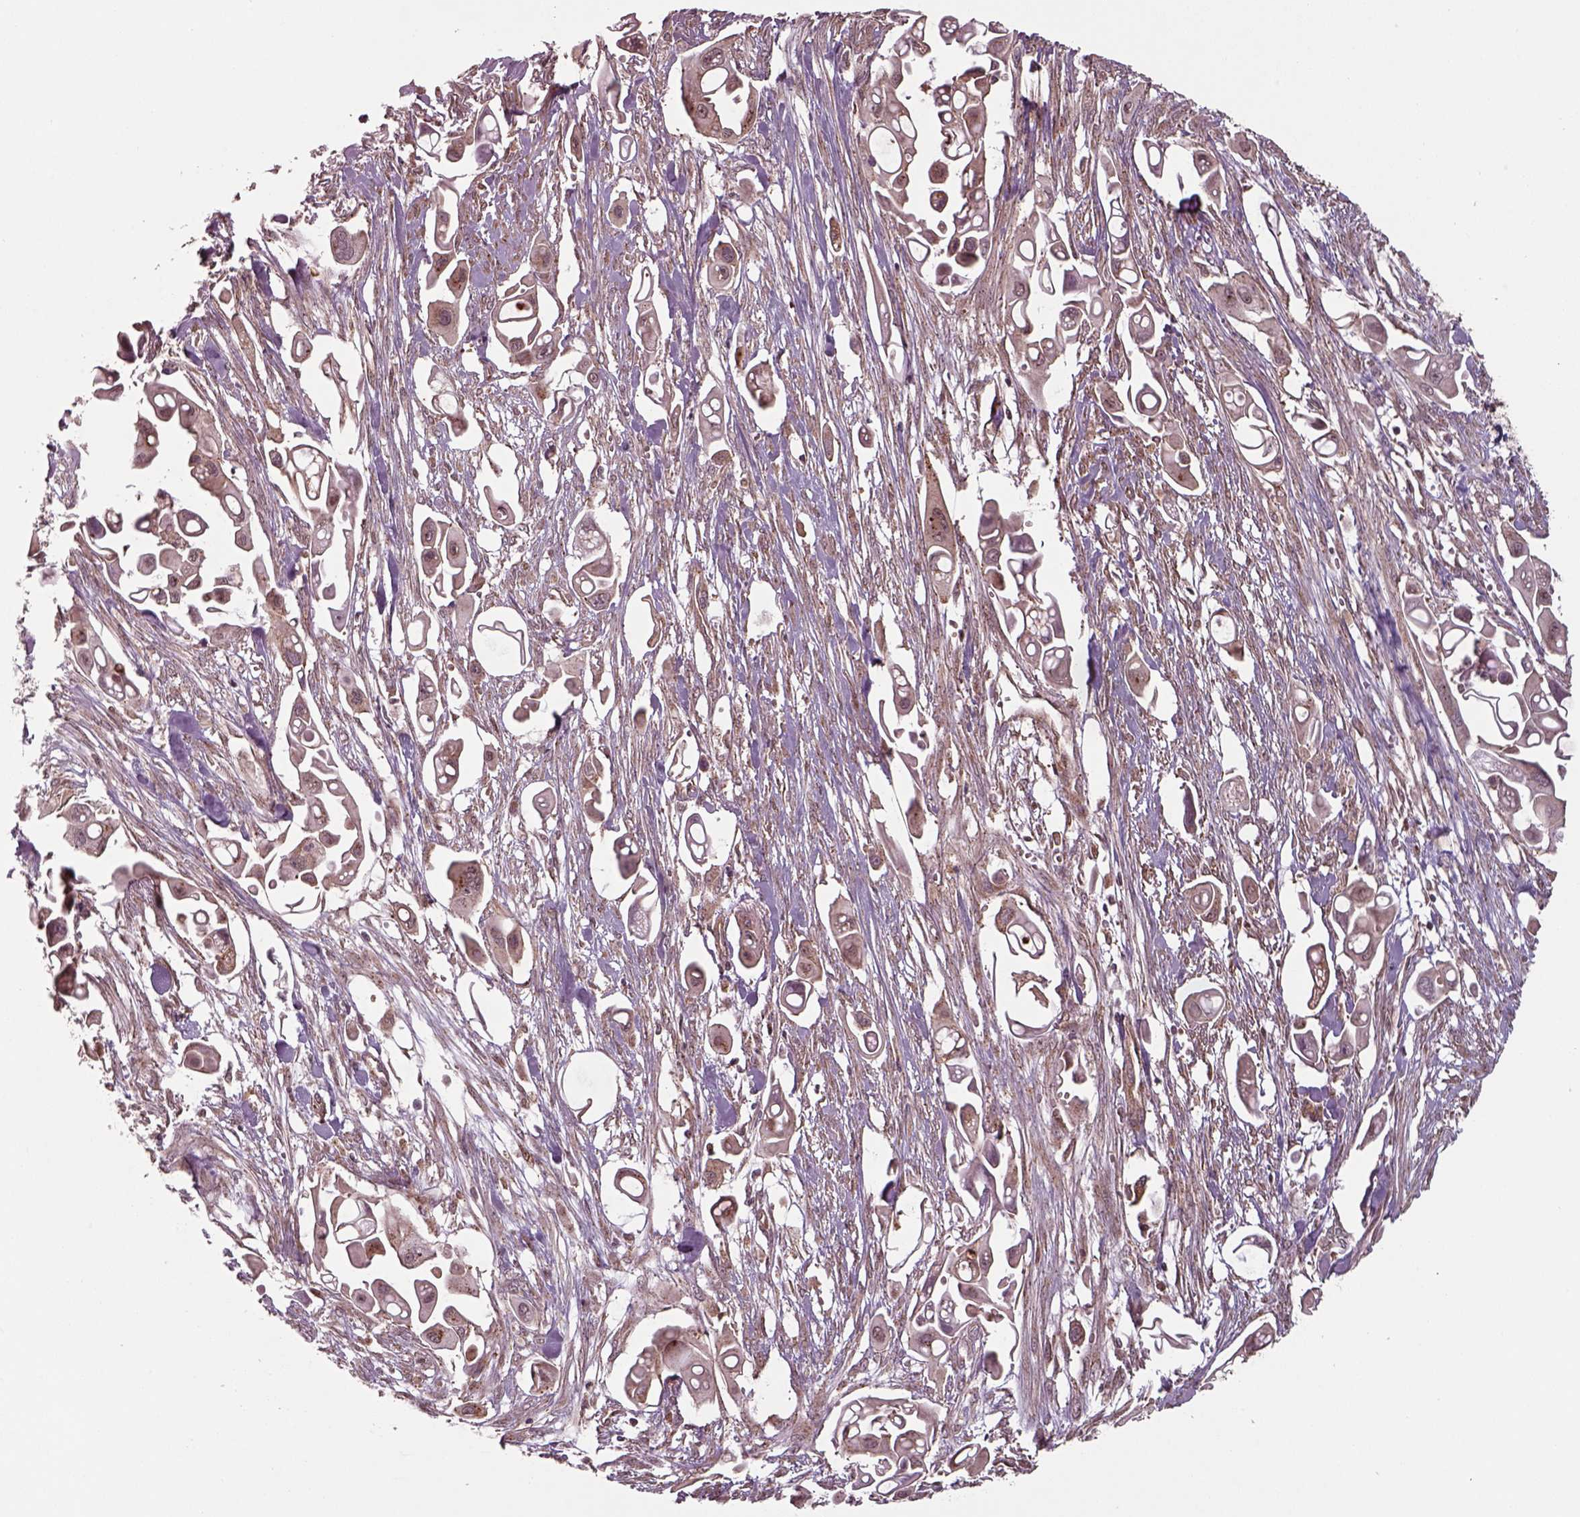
{"staining": {"intensity": "weak", "quantity": ">75%", "location": "cytoplasmic/membranous"}, "tissue": "pancreatic cancer", "cell_type": "Tumor cells", "image_type": "cancer", "snomed": [{"axis": "morphology", "description": "Adenocarcinoma, NOS"}, {"axis": "topography", "description": "Pancreas"}], "caption": "Weak cytoplasmic/membranous expression is identified in approximately >75% of tumor cells in adenocarcinoma (pancreatic).", "gene": "CHMP3", "patient": {"sex": "male", "age": 50}}